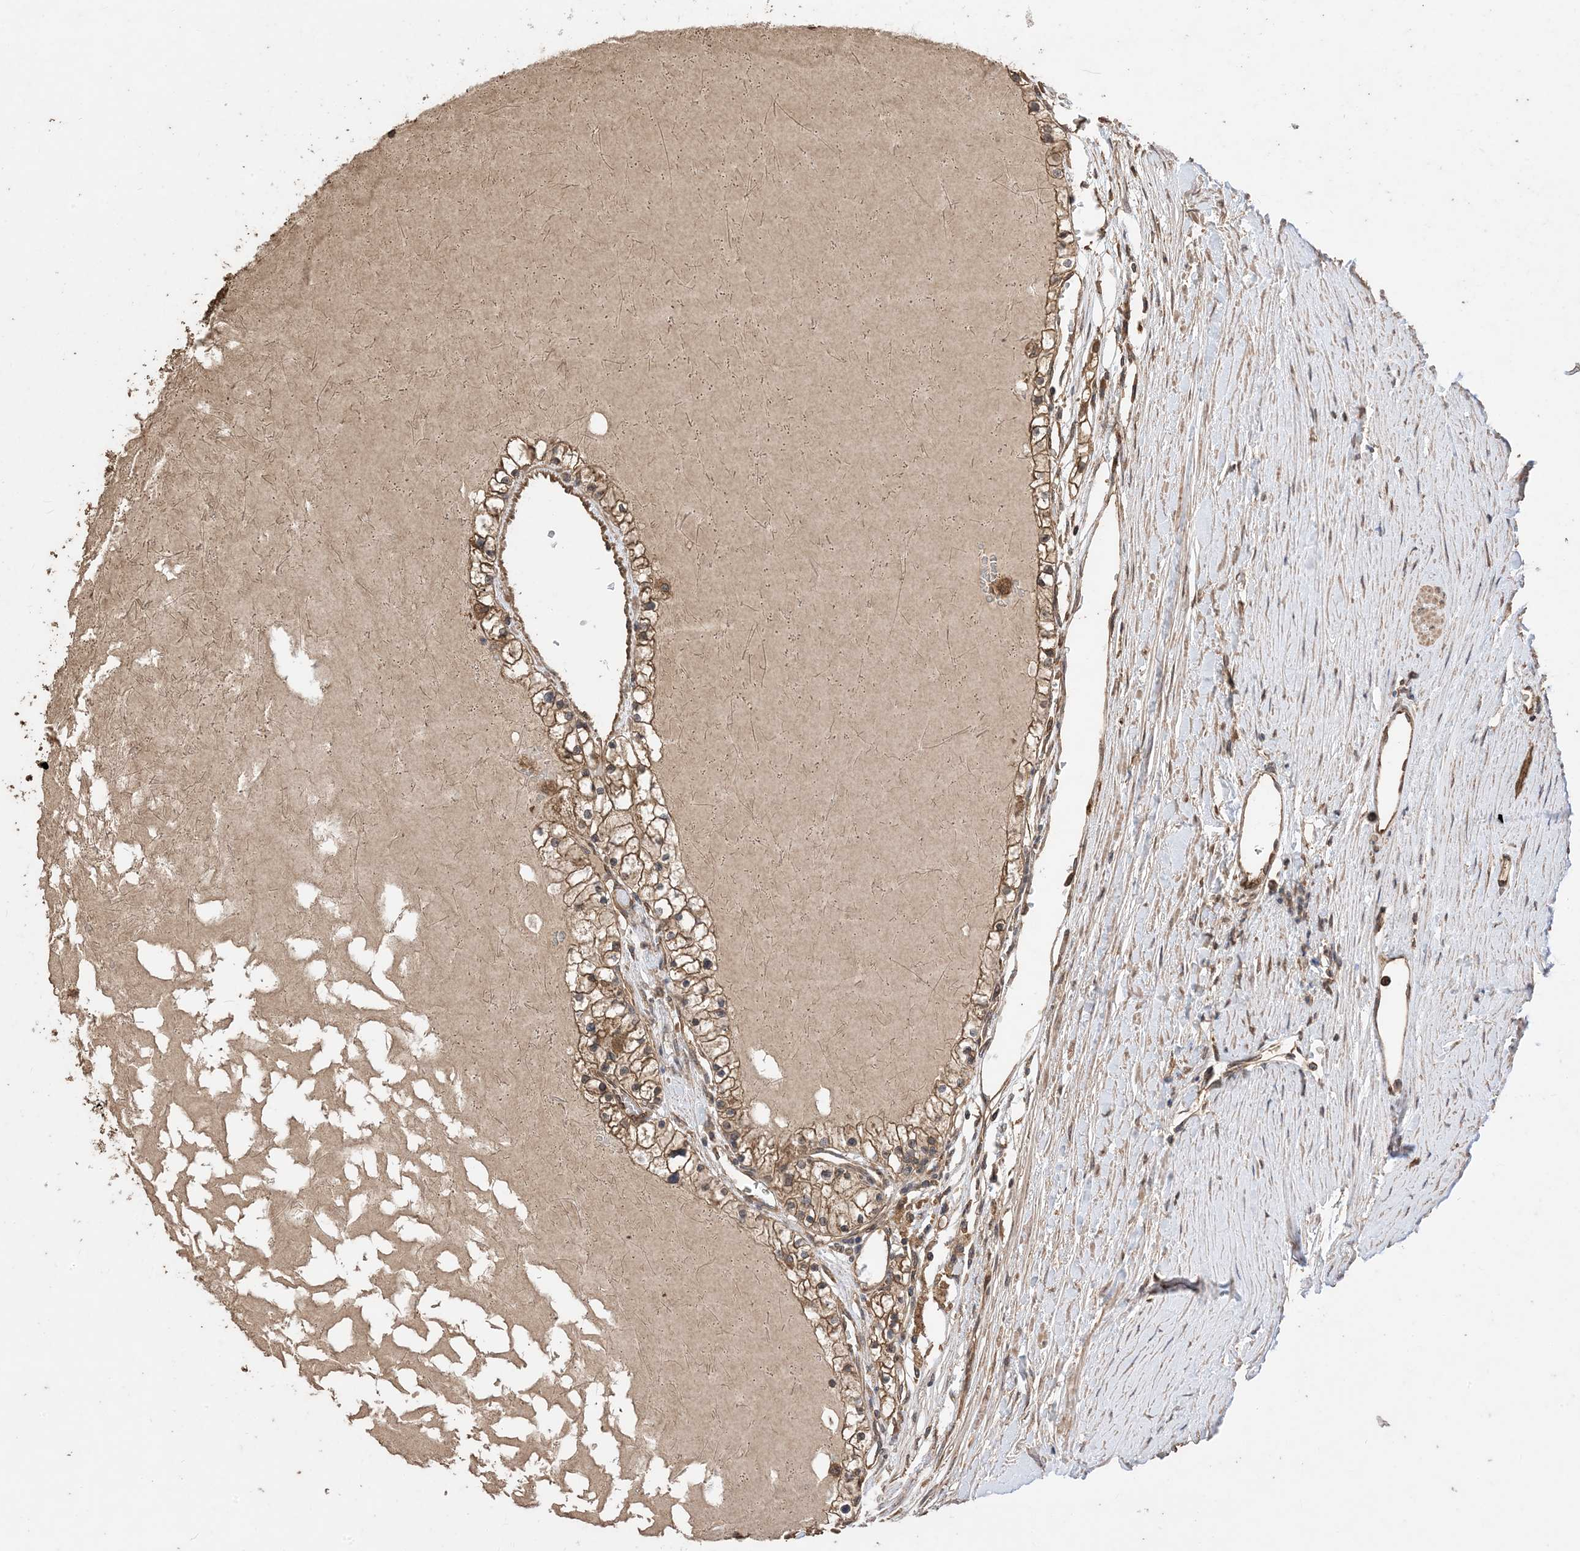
{"staining": {"intensity": "moderate", "quantity": ">75%", "location": "cytoplasmic/membranous"}, "tissue": "renal cancer", "cell_type": "Tumor cells", "image_type": "cancer", "snomed": [{"axis": "morphology", "description": "Normal tissue, NOS"}, {"axis": "morphology", "description": "Adenocarcinoma, NOS"}, {"axis": "topography", "description": "Kidney"}], "caption": "Renal cancer (adenocarcinoma) stained with DAB immunohistochemistry (IHC) exhibits medium levels of moderate cytoplasmic/membranous expression in approximately >75% of tumor cells. (DAB (3,3'-diaminobenzidine) IHC, brown staining for protein, blue staining for nuclei).", "gene": "ZKSCAN5", "patient": {"sex": "male", "age": 68}}